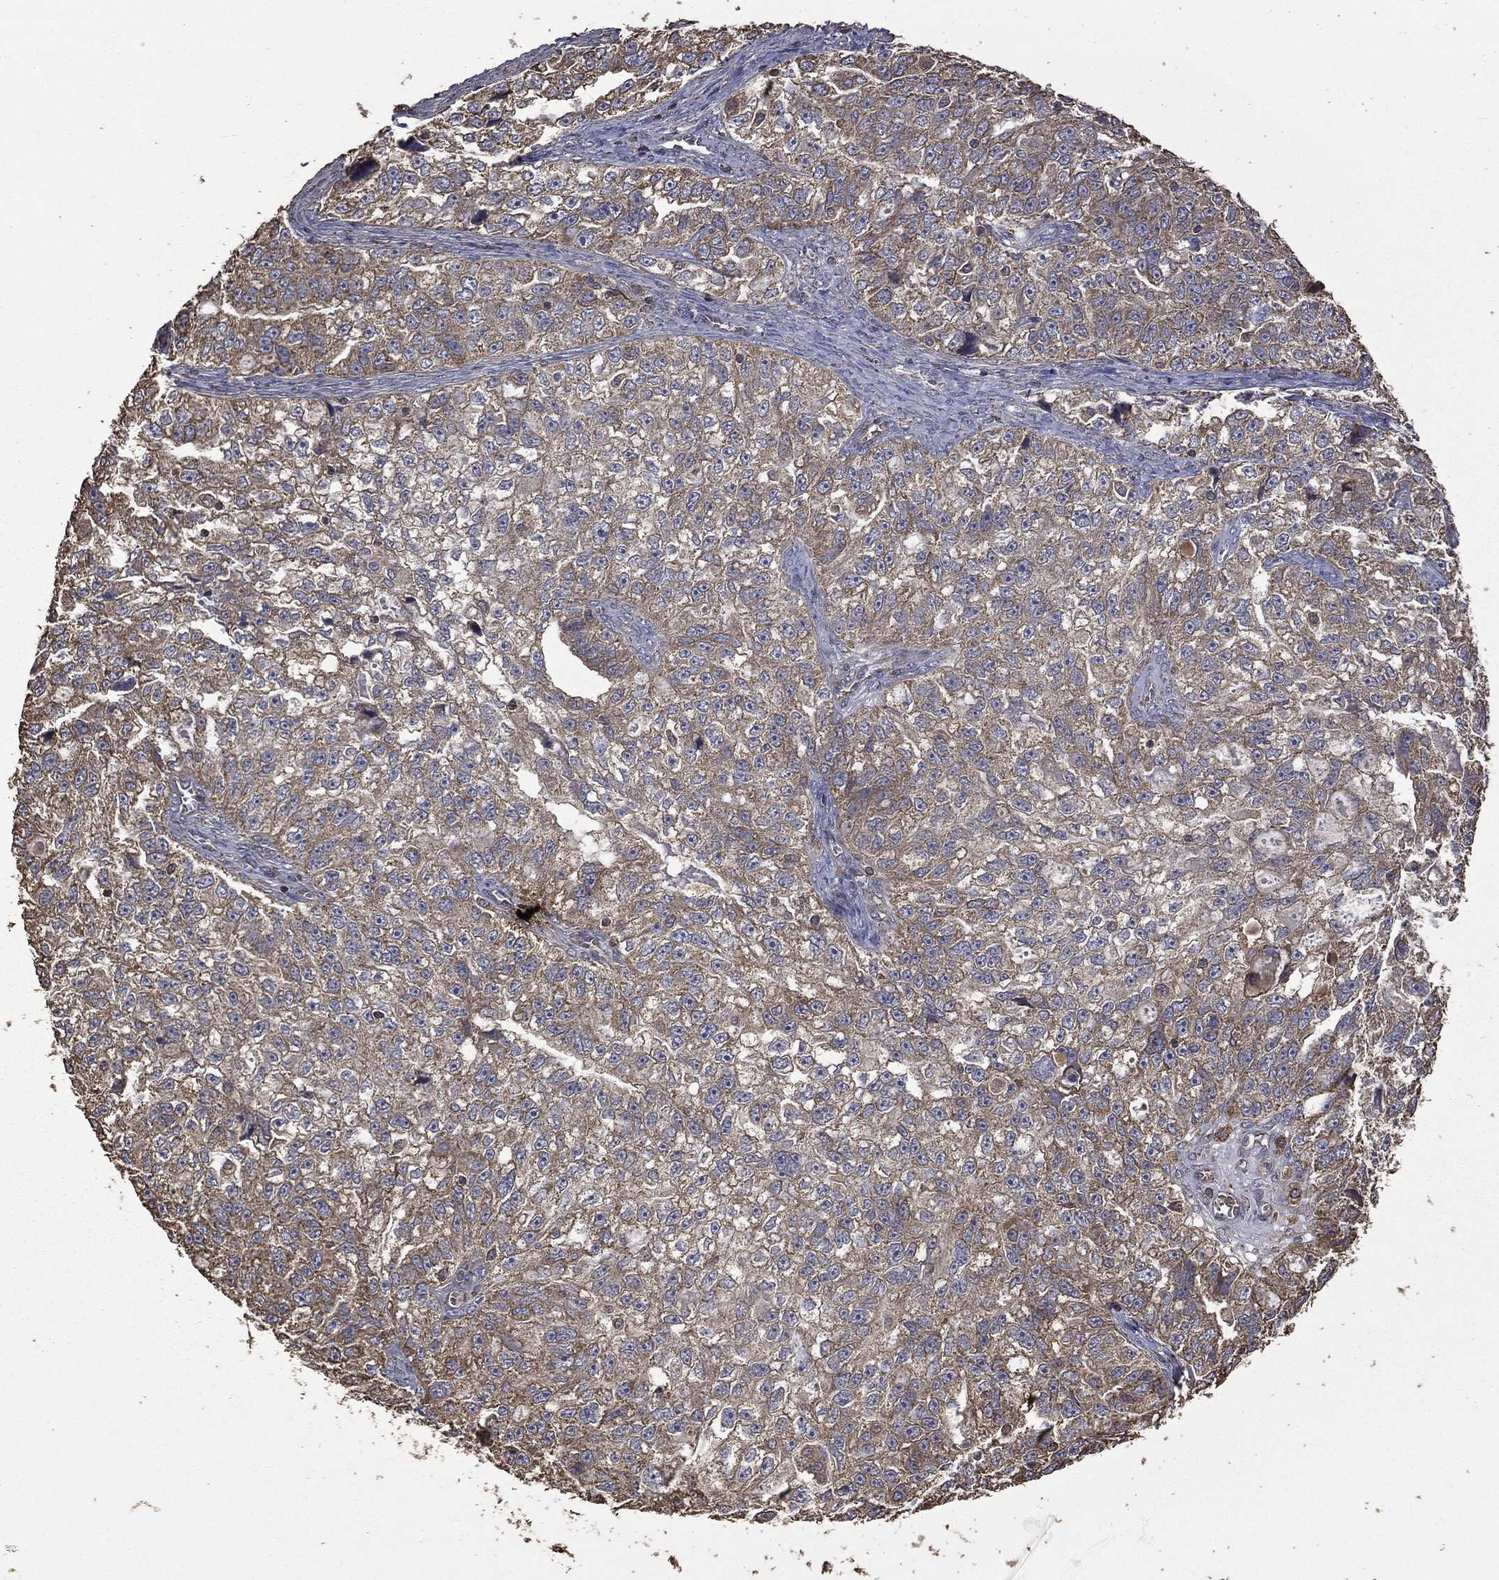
{"staining": {"intensity": "moderate", "quantity": ">75%", "location": "cytoplasmic/membranous"}, "tissue": "ovarian cancer", "cell_type": "Tumor cells", "image_type": "cancer", "snomed": [{"axis": "morphology", "description": "Cystadenocarcinoma, serous, NOS"}, {"axis": "topography", "description": "Ovary"}], "caption": "Moderate cytoplasmic/membranous positivity is present in approximately >75% of tumor cells in ovarian cancer.", "gene": "METTL27", "patient": {"sex": "female", "age": 51}}